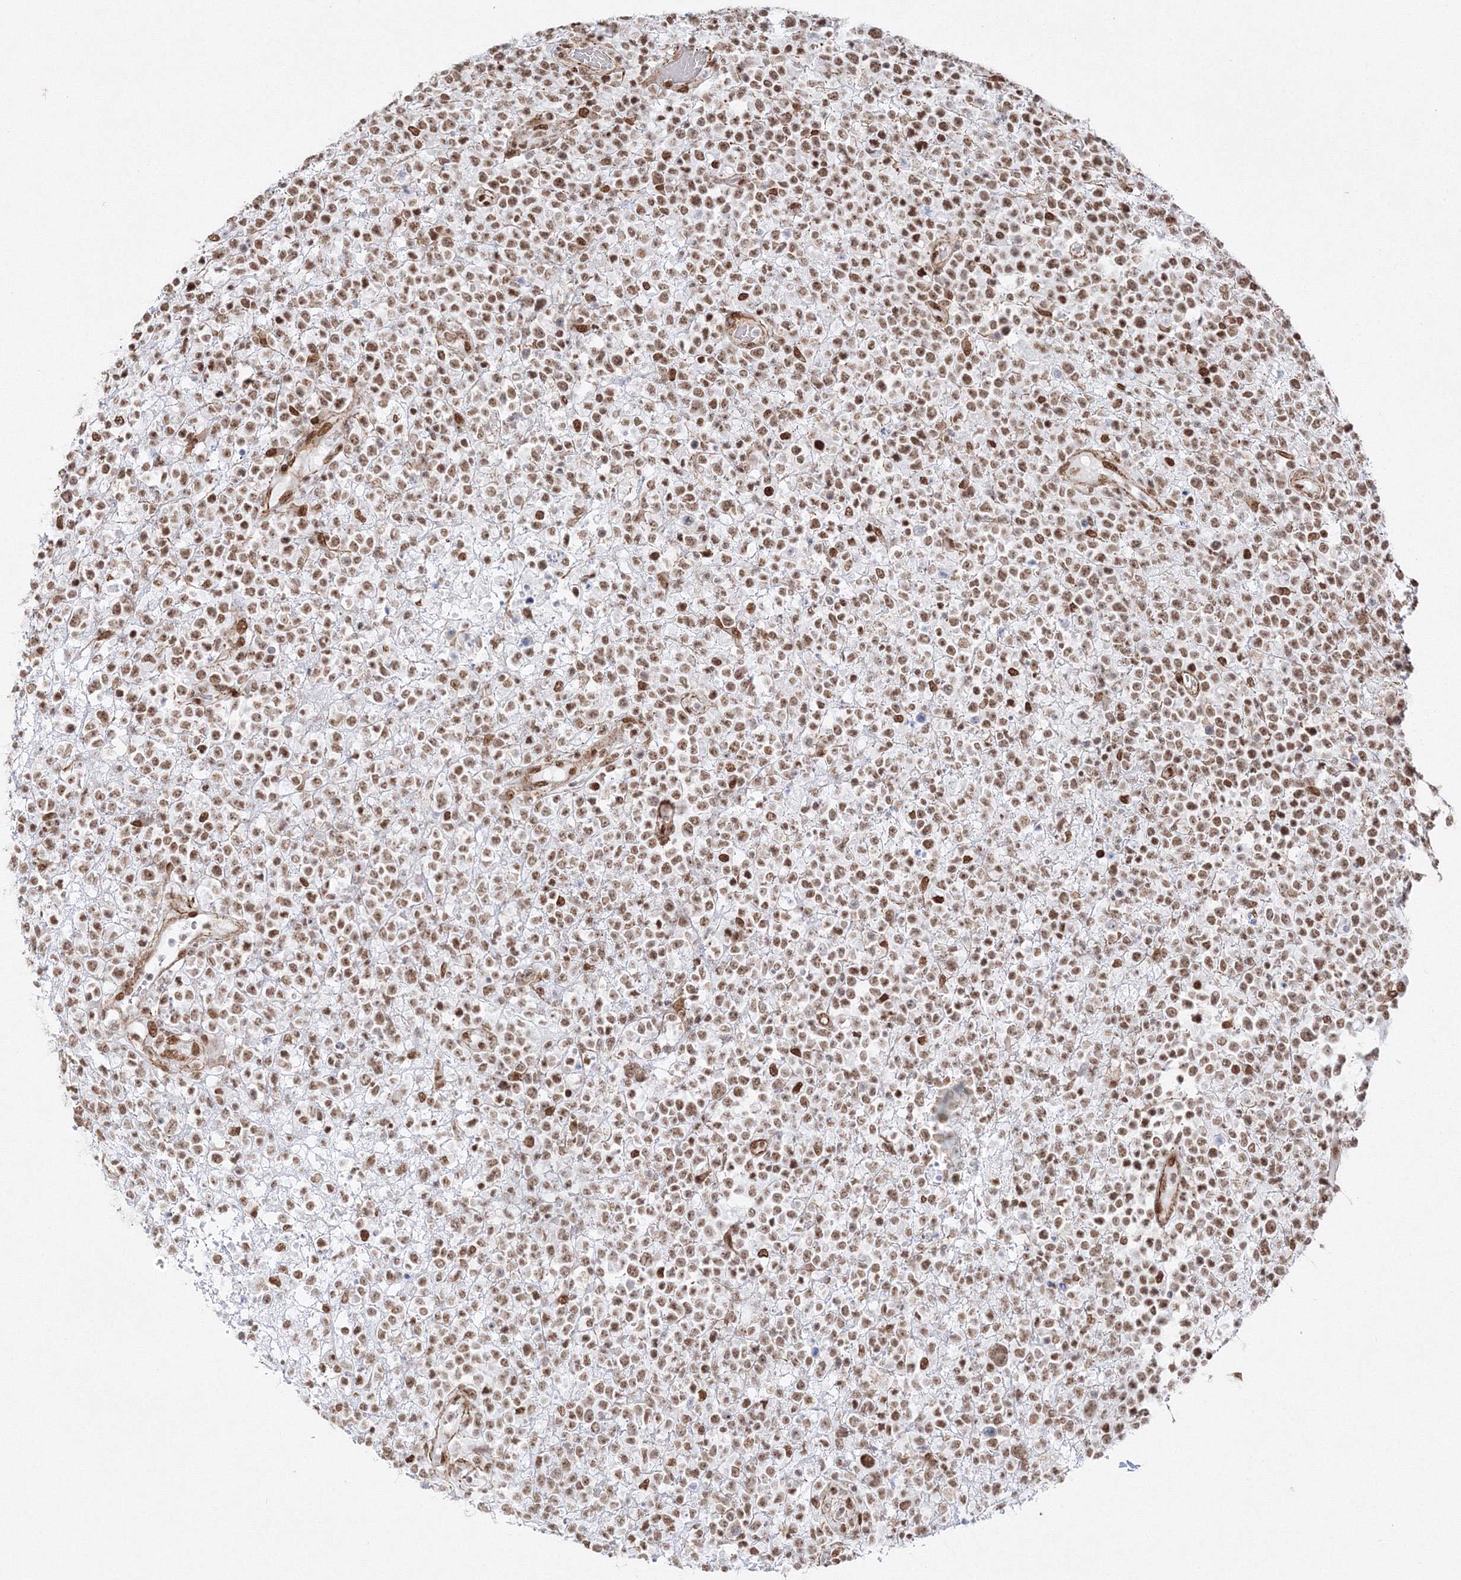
{"staining": {"intensity": "moderate", "quantity": ">75%", "location": "nuclear"}, "tissue": "lymphoma", "cell_type": "Tumor cells", "image_type": "cancer", "snomed": [{"axis": "morphology", "description": "Malignant lymphoma, non-Hodgkin's type, High grade"}, {"axis": "topography", "description": "Colon"}], "caption": "A medium amount of moderate nuclear staining is appreciated in approximately >75% of tumor cells in malignant lymphoma, non-Hodgkin's type (high-grade) tissue. (DAB IHC, brown staining for protein, blue staining for nuclei).", "gene": "ZNF638", "patient": {"sex": "female", "age": 53}}